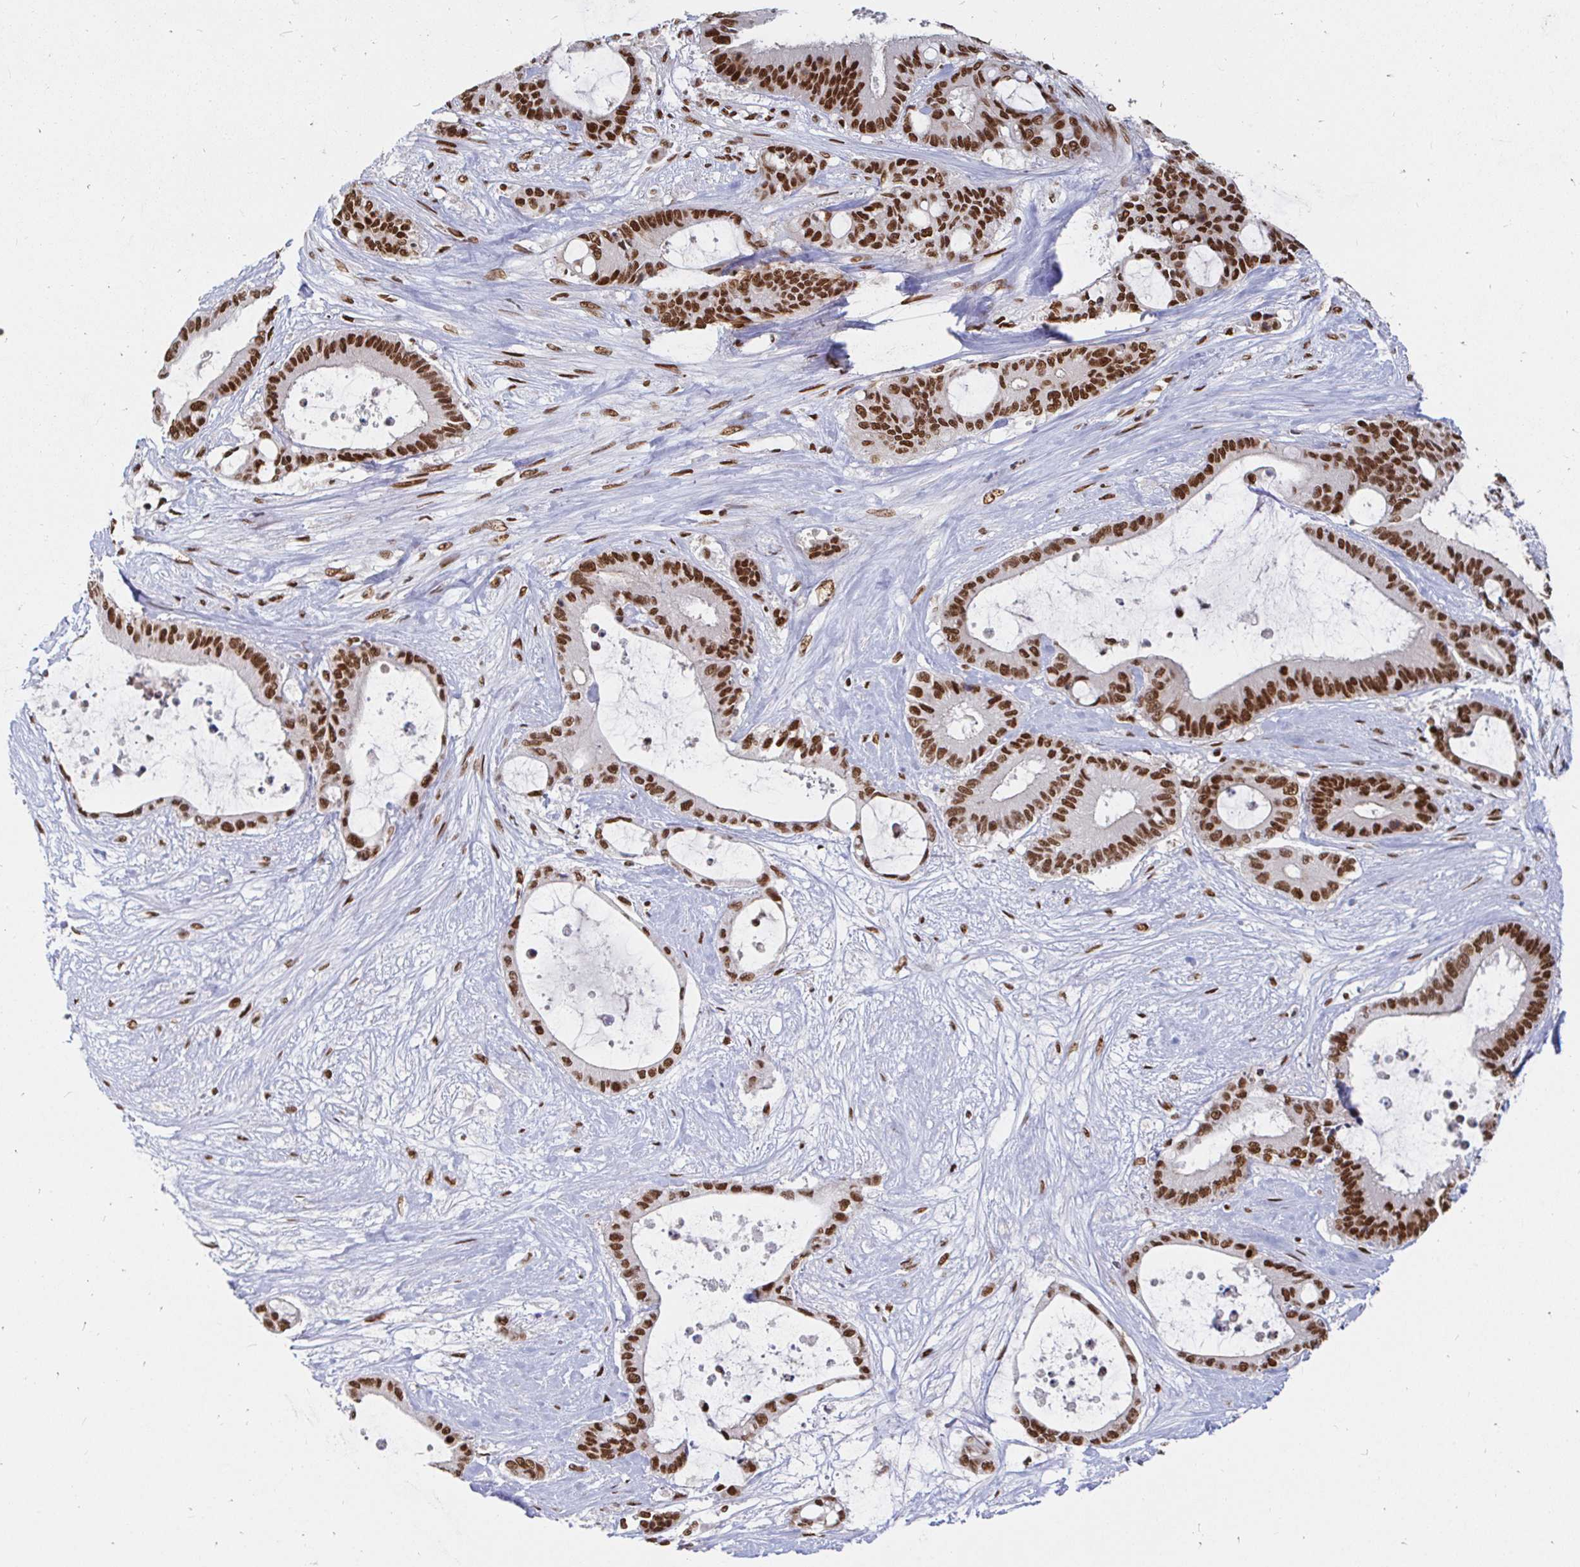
{"staining": {"intensity": "strong", "quantity": ">75%", "location": "nuclear"}, "tissue": "liver cancer", "cell_type": "Tumor cells", "image_type": "cancer", "snomed": [{"axis": "morphology", "description": "Normal tissue, NOS"}, {"axis": "morphology", "description": "Cholangiocarcinoma"}, {"axis": "topography", "description": "Liver"}, {"axis": "topography", "description": "Peripheral nerve tissue"}], "caption": "Protein staining of liver cancer (cholangiocarcinoma) tissue displays strong nuclear expression in approximately >75% of tumor cells.", "gene": "RBMX", "patient": {"sex": "female", "age": 73}}